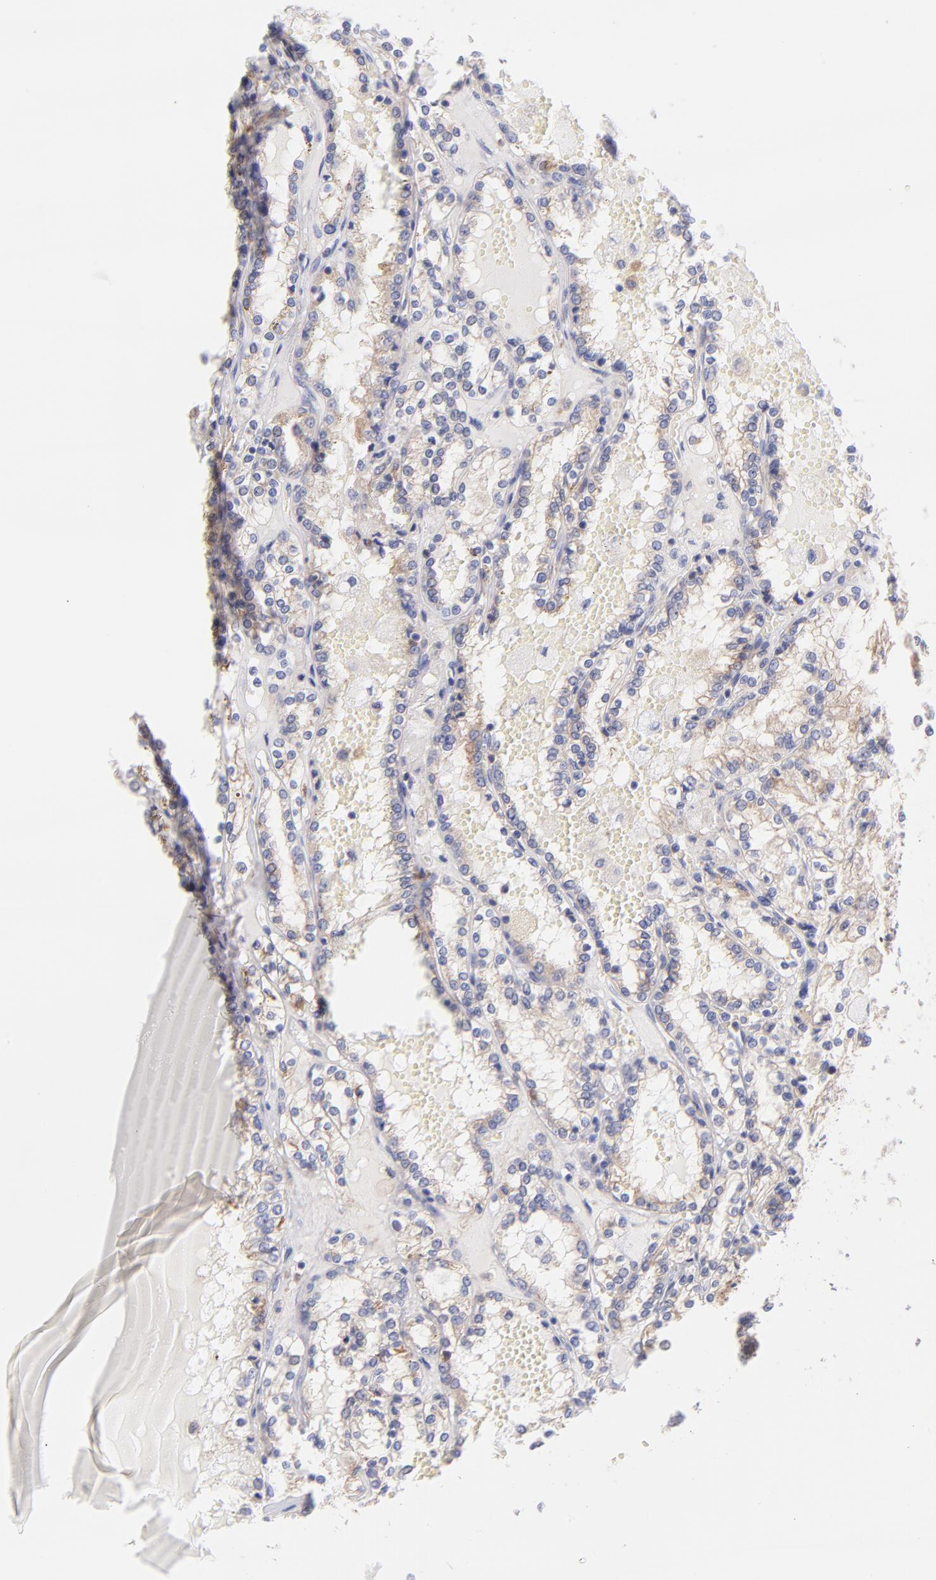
{"staining": {"intensity": "weak", "quantity": "25%-75%", "location": "cytoplasmic/membranous"}, "tissue": "renal cancer", "cell_type": "Tumor cells", "image_type": "cancer", "snomed": [{"axis": "morphology", "description": "Adenocarcinoma, NOS"}, {"axis": "topography", "description": "Kidney"}], "caption": "Tumor cells show low levels of weak cytoplasmic/membranous staining in about 25%-75% of cells in human renal adenocarcinoma.", "gene": "PRKCA", "patient": {"sex": "female", "age": 56}}